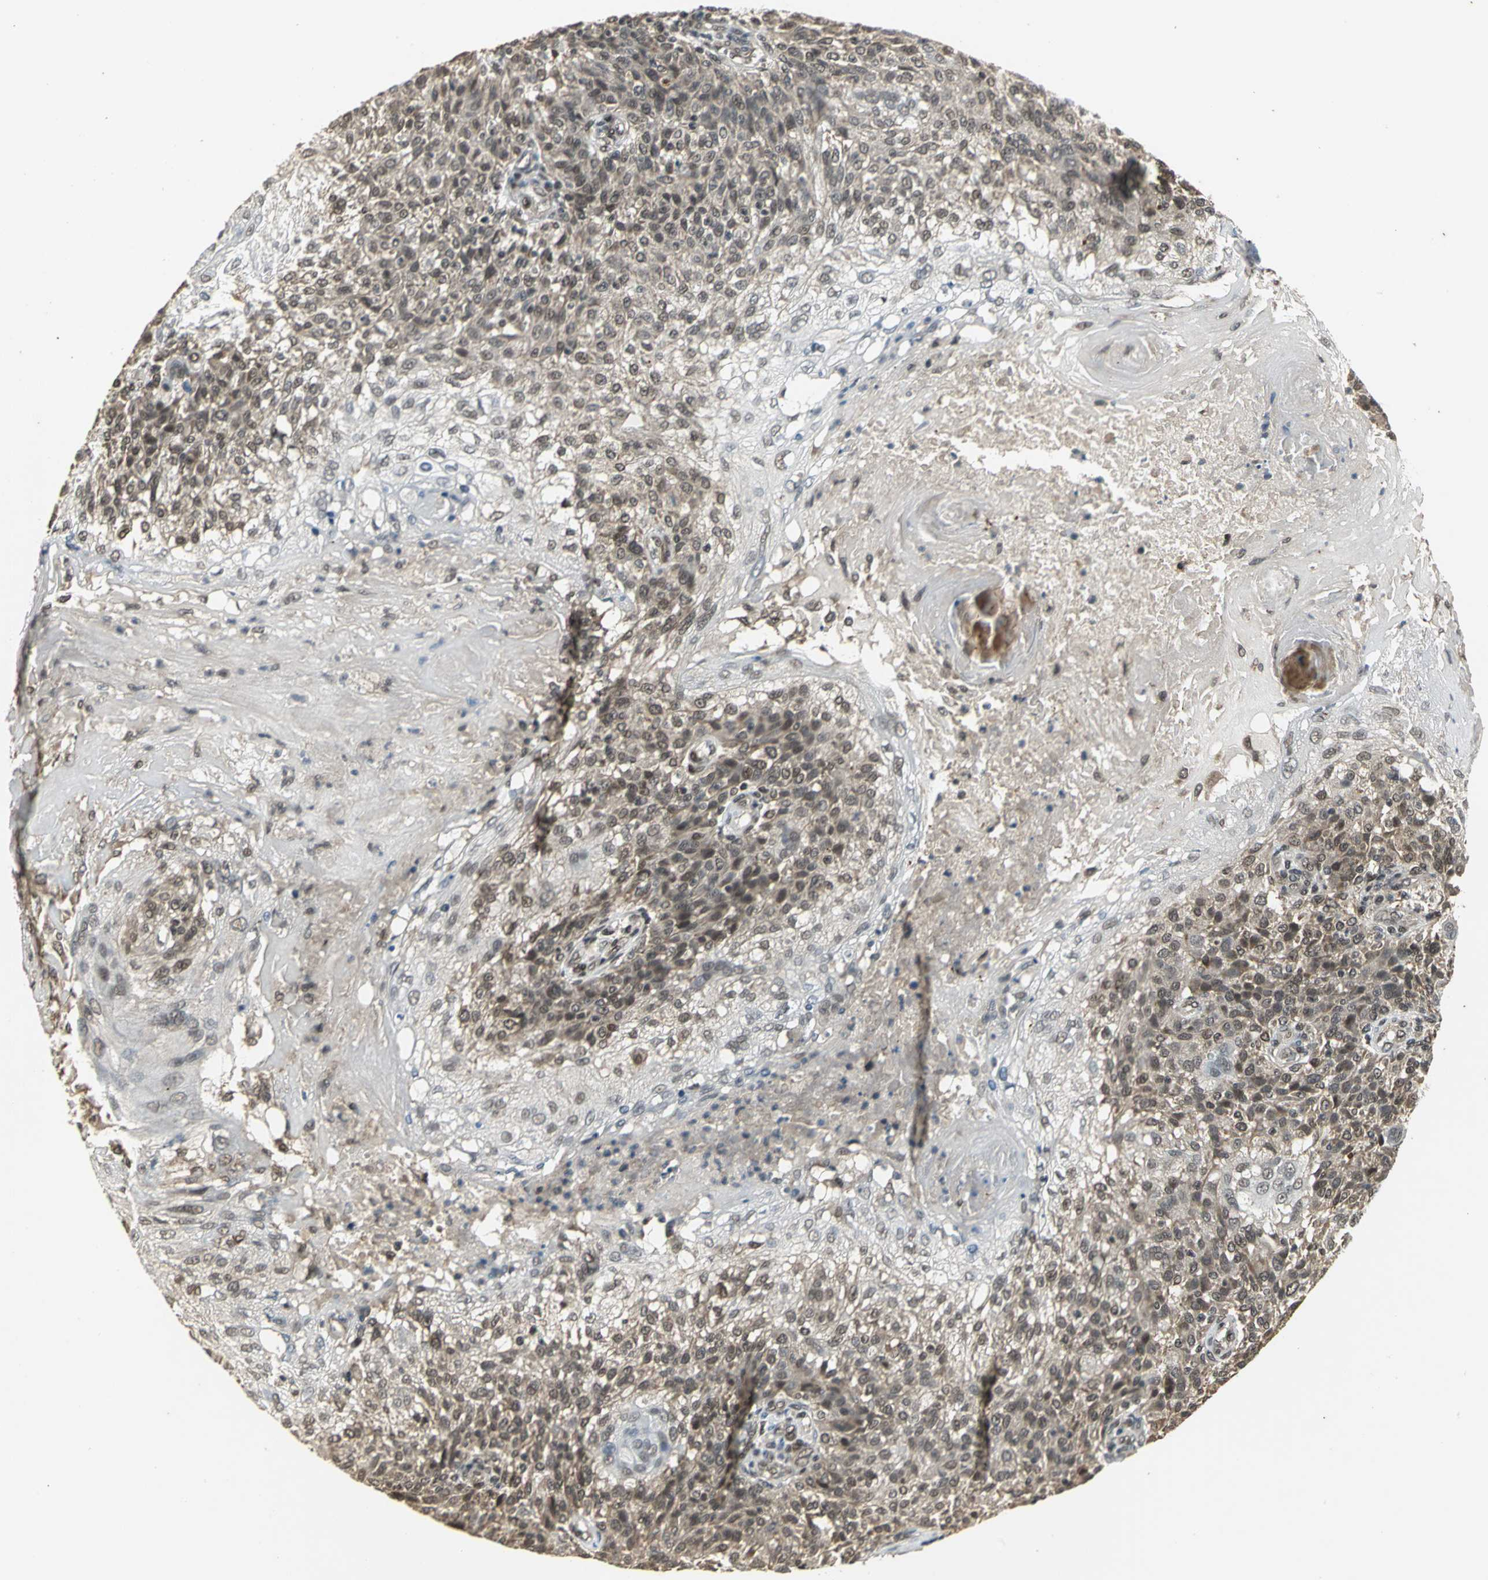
{"staining": {"intensity": "moderate", "quantity": "25%-75%", "location": "cytoplasmic/membranous"}, "tissue": "skin cancer", "cell_type": "Tumor cells", "image_type": "cancer", "snomed": [{"axis": "morphology", "description": "Normal tissue, NOS"}, {"axis": "morphology", "description": "Squamous cell carcinoma, NOS"}, {"axis": "topography", "description": "Skin"}], "caption": "Immunohistochemical staining of skin cancer demonstrates medium levels of moderate cytoplasmic/membranous protein positivity in approximately 25%-75% of tumor cells.", "gene": "NOTCH3", "patient": {"sex": "female", "age": 83}}